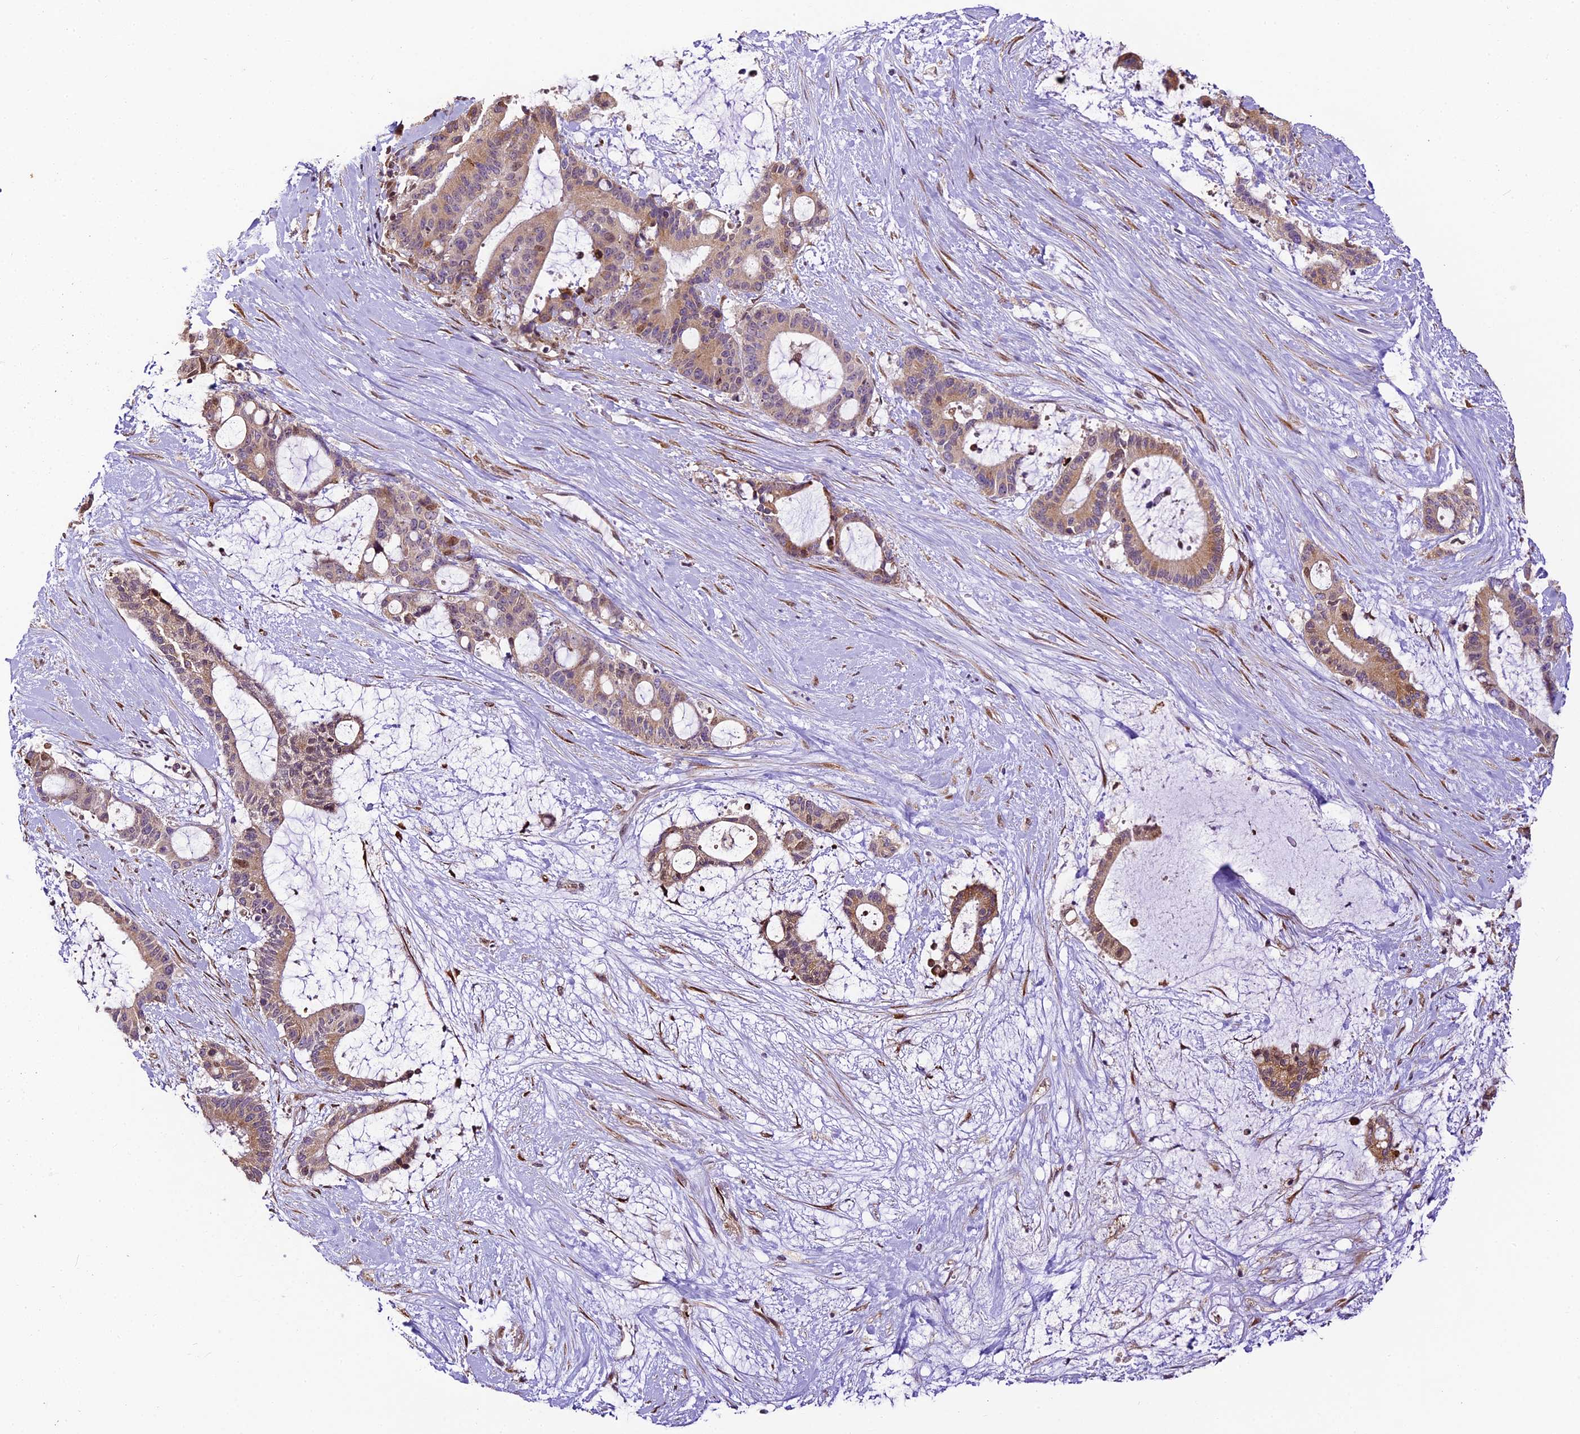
{"staining": {"intensity": "moderate", "quantity": "25%-75%", "location": "cytoplasmic/membranous"}, "tissue": "liver cancer", "cell_type": "Tumor cells", "image_type": "cancer", "snomed": [{"axis": "morphology", "description": "Normal tissue, NOS"}, {"axis": "morphology", "description": "Cholangiocarcinoma"}, {"axis": "topography", "description": "Liver"}, {"axis": "topography", "description": "Peripheral nerve tissue"}], "caption": "This image shows liver cancer stained with immunohistochemistry (IHC) to label a protein in brown. The cytoplasmic/membranous of tumor cells show moderate positivity for the protein. Nuclei are counter-stained blue.", "gene": "TRIM22", "patient": {"sex": "female", "age": 73}}